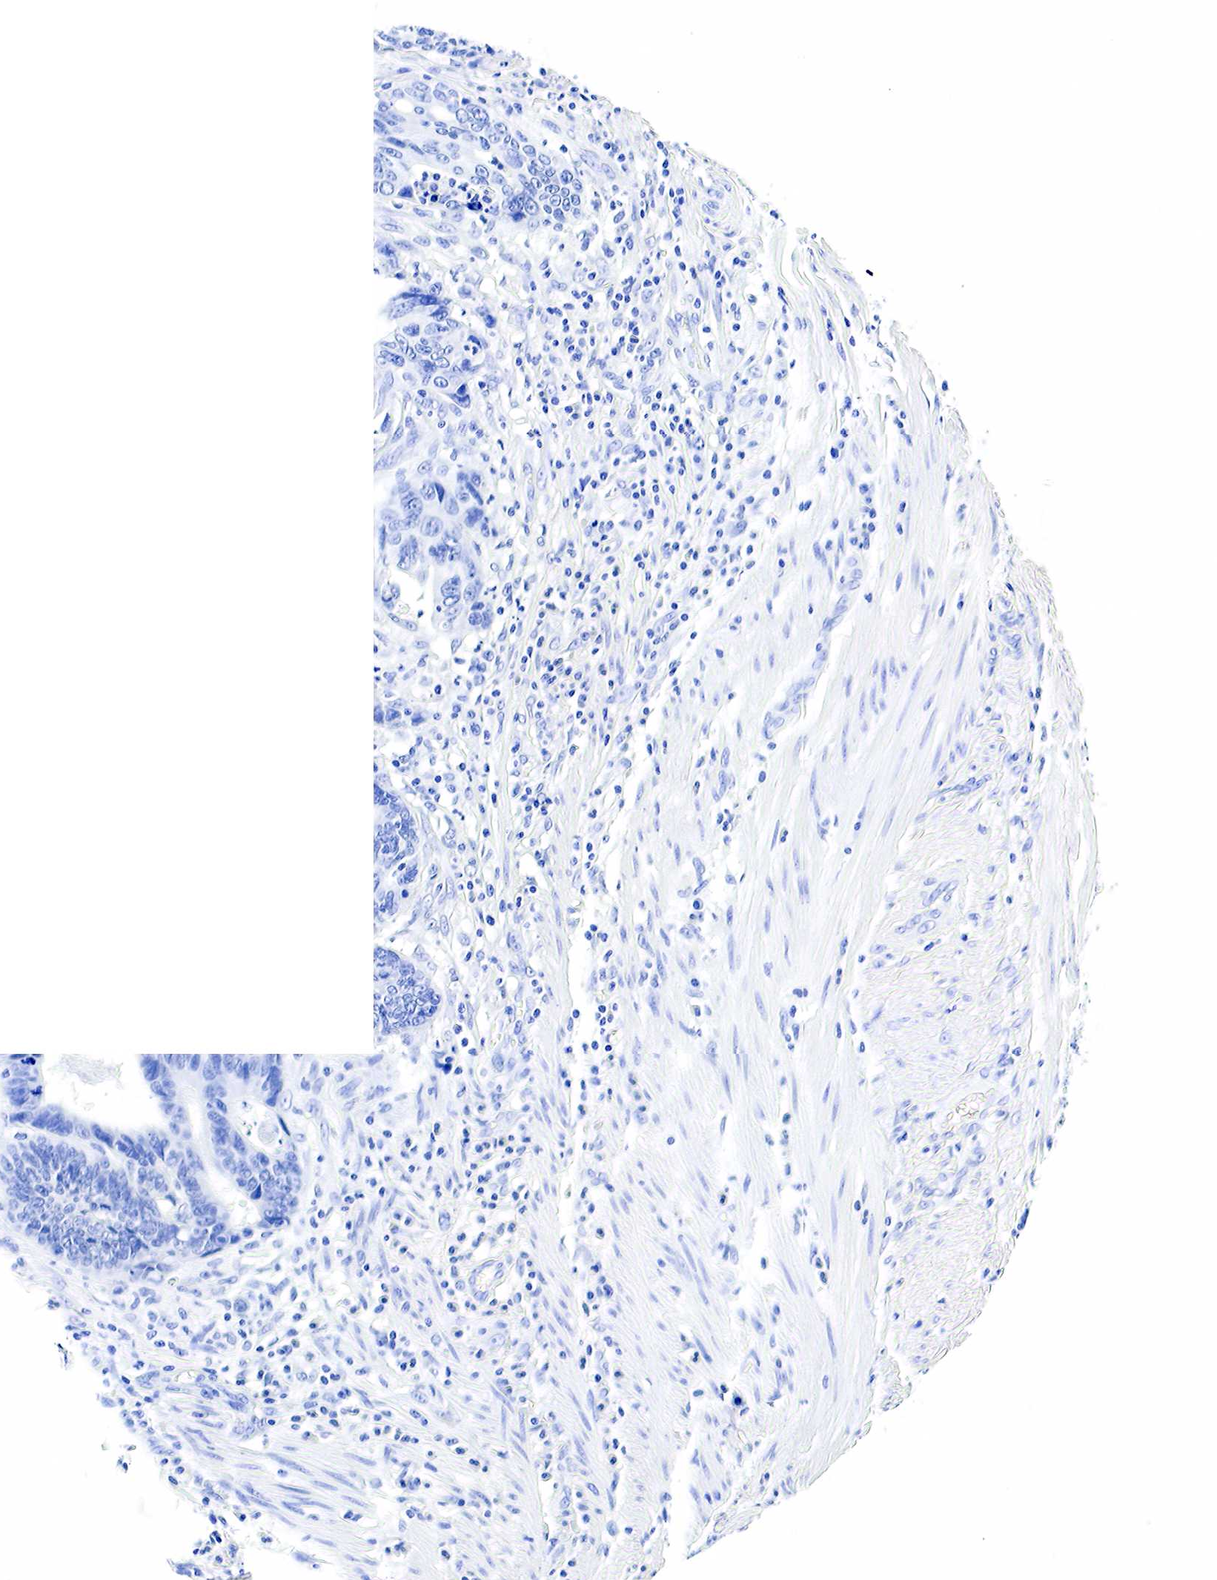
{"staining": {"intensity": "negative", "quantity": "none", "location": "none"}, "tissue": "colorectal cancer", "cell_type": "Tumor cells", "image_type": "cancer", "snomed": [{"axis": "morphology", "description": "Adenocarcinoma, NOS"}, {"axis": "topography", "description": "Colon"}], "caption": "This is an immunohistochemistry (IHC) photomicrograph of colorectal cancer. There is no positivity in tumor cells.", "gene": "GAST", "patient": {"sex": "female", "age": 78}}